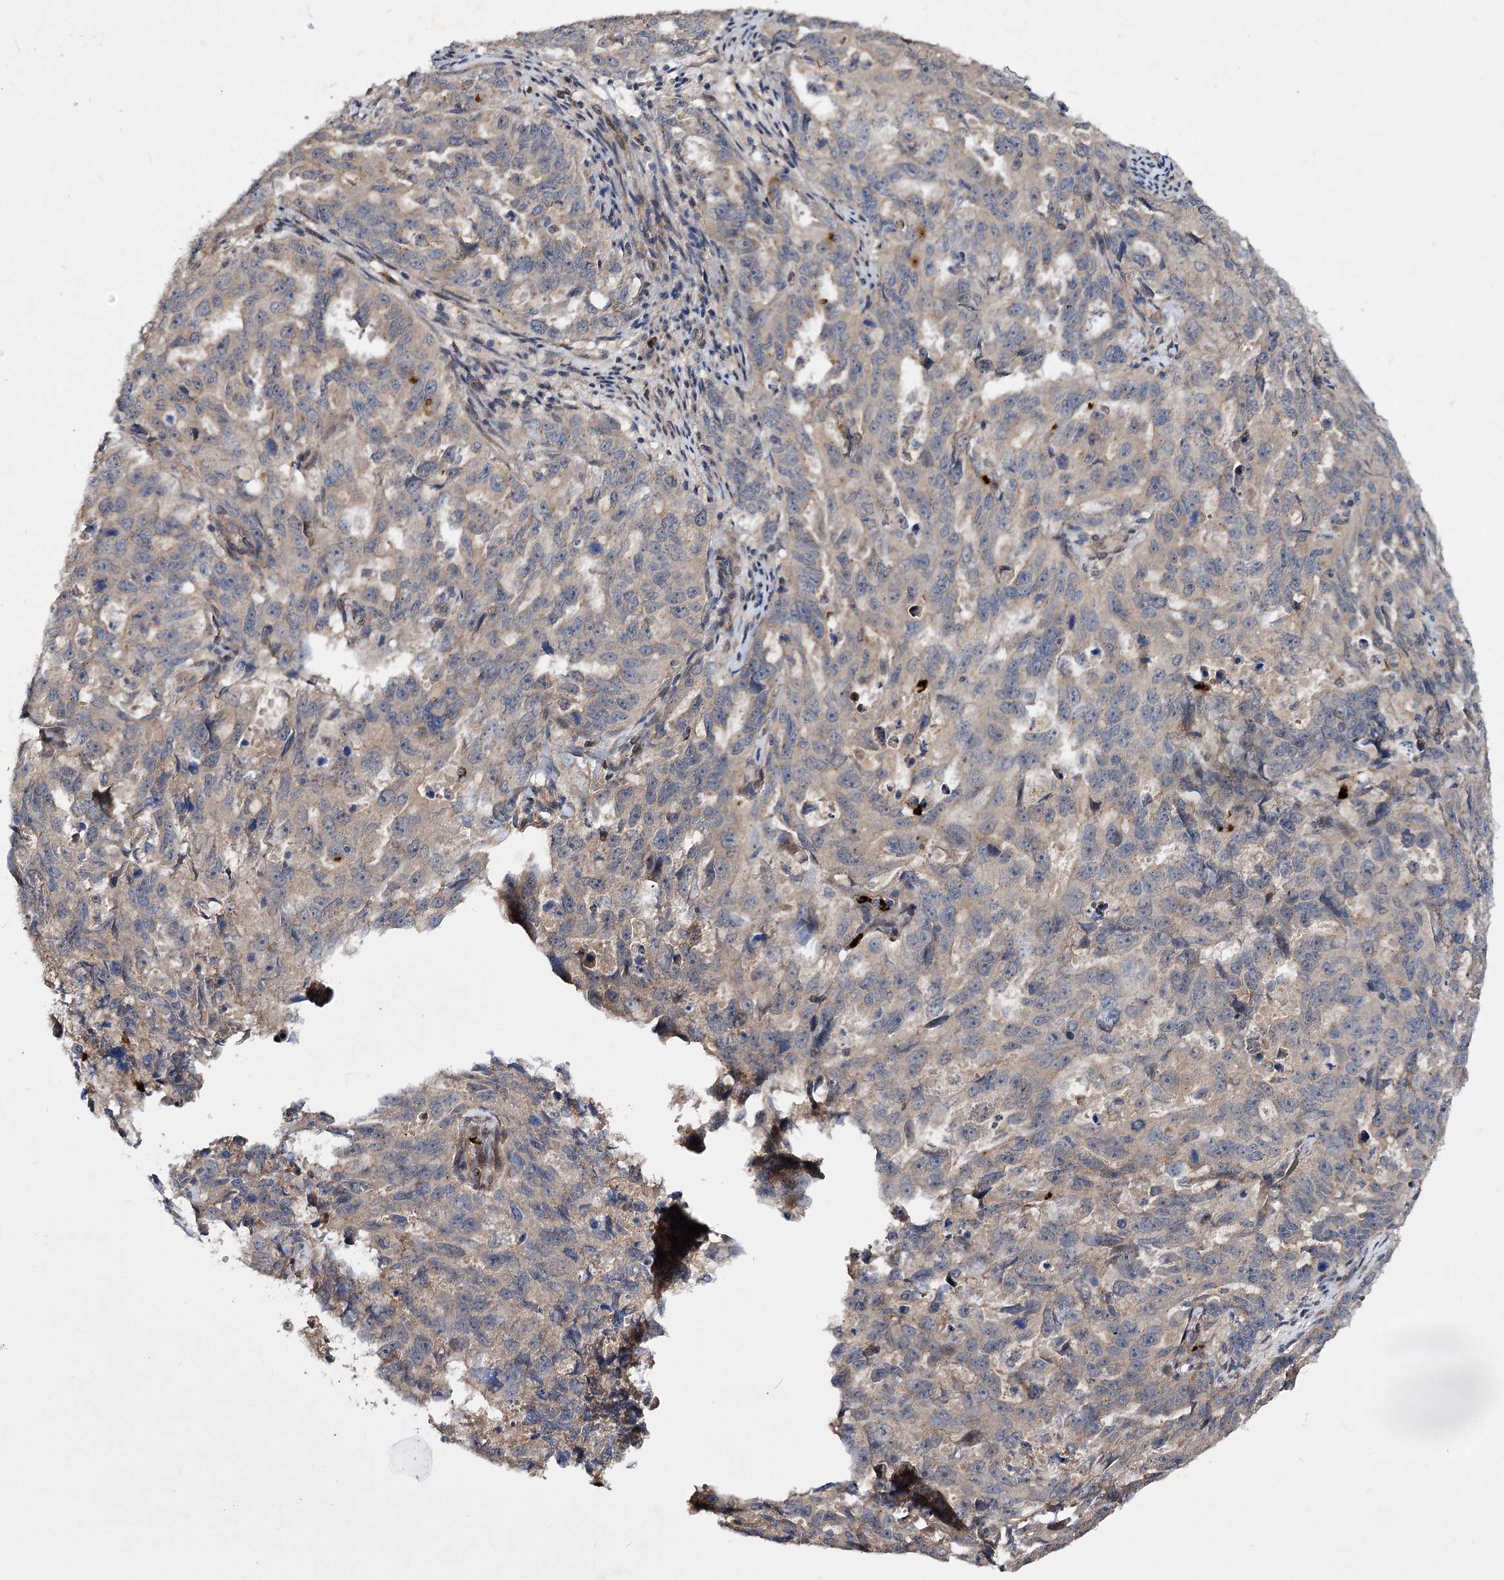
{"staining": {"intensity": "negative", "quantity": "none", "location": "none"}, "tissue": "endometrial cancer", "cell_type": "Tumor cells", "image_type": "cancer", "snomed": [{"axis": "morphology", "description": "Adenocarcinoma, NOS"}, {"axis": "topography", "description": "Endometrium"}], "caption": "An IHC micrograph of endometrial adenocarcinoma is shown. There is no staining in tumor cells of endometrial adenocarcinoma.", "gene": "MINDY3", "patient": {"sex": "female", "age": 65}}